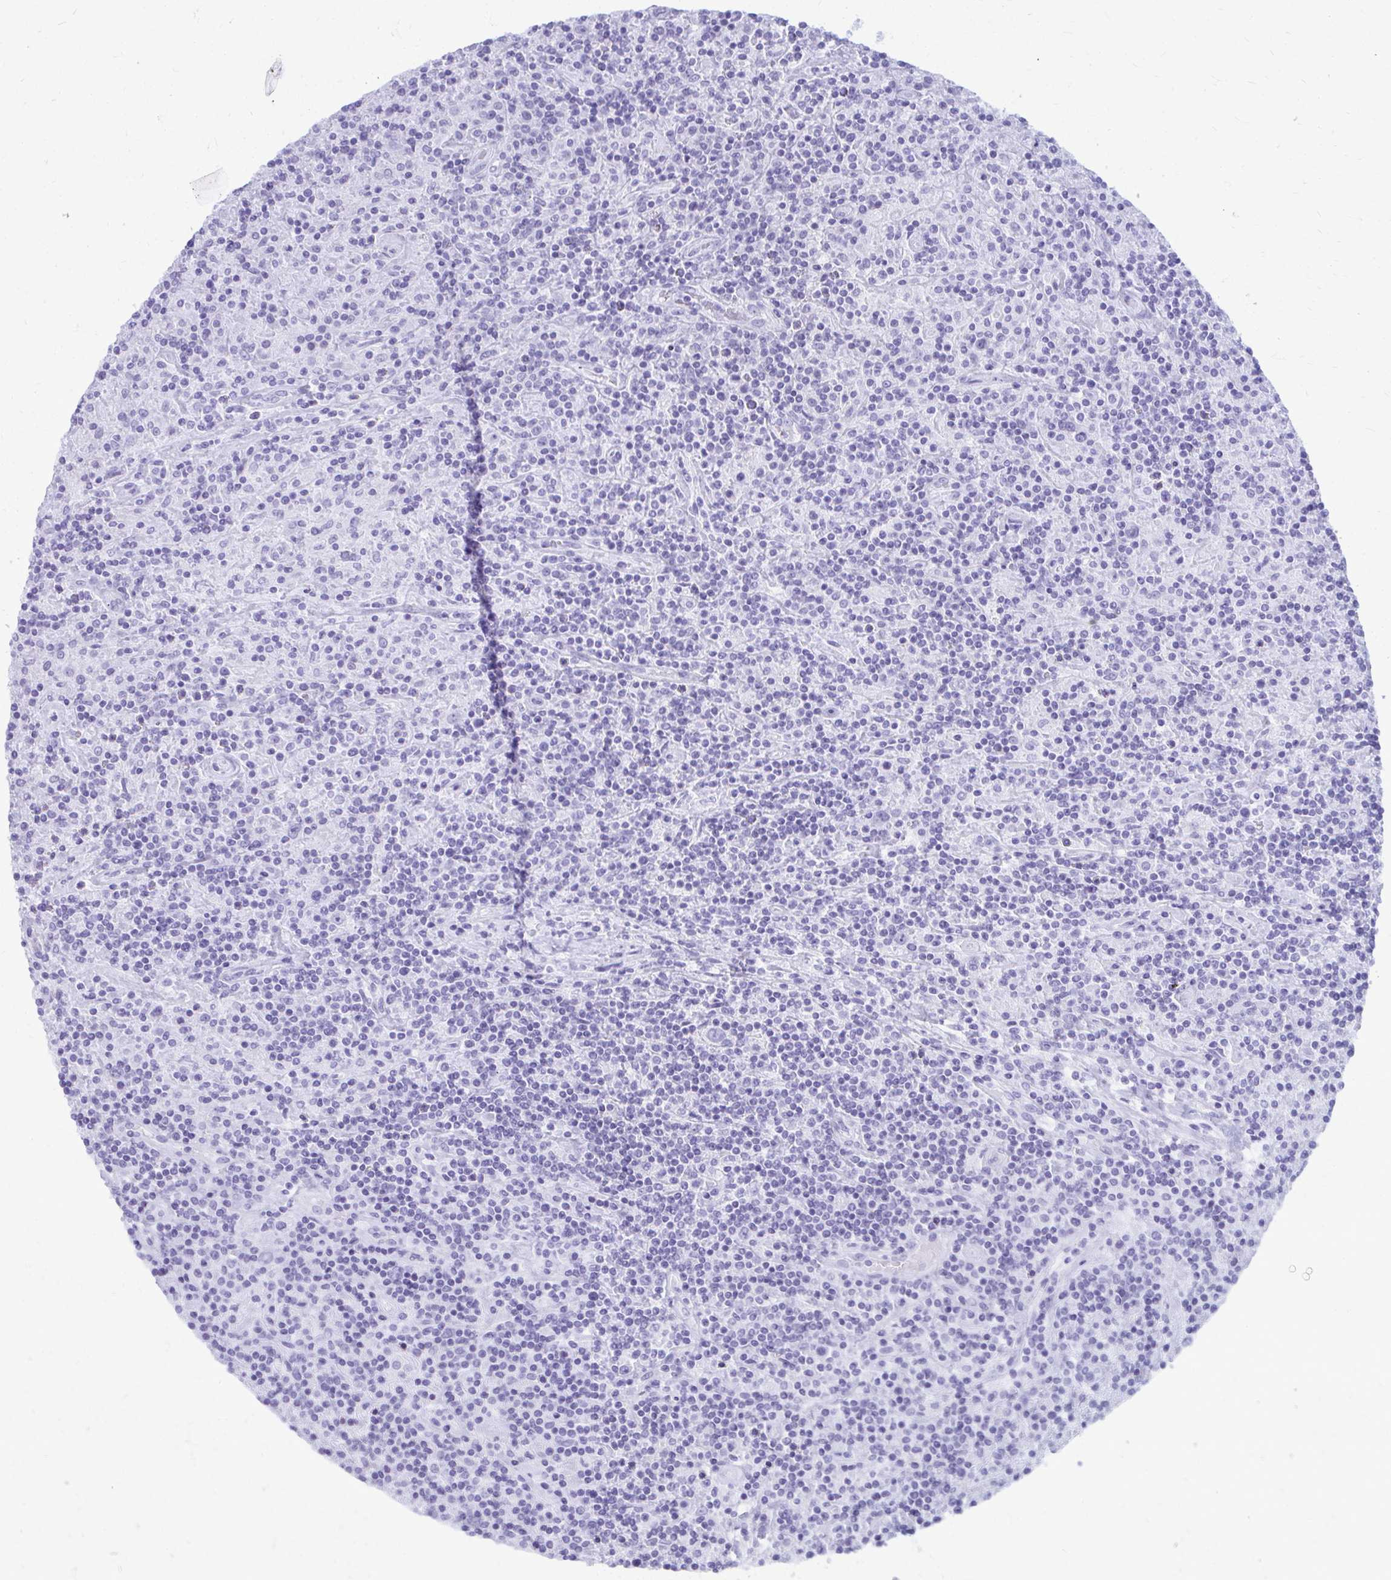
{"staining": {"intensity": "negative", "quantity": "none", "location": "none"}, "tissue": "lymphoma", "cell_type": "Tumor cells", "image_type": "cancer", "snomed": [{"axis": "morphology", "description": "Hodgkin's disease, NOS"}, {"axis": "topography", "description": "Lymph node"}], "caption": "Hodgkin's disease was stained to show a protein in brown. There is no significant staining in tumor cells.", "gene": "MAF1", "patient": {"sex": "male", "age": 70}}